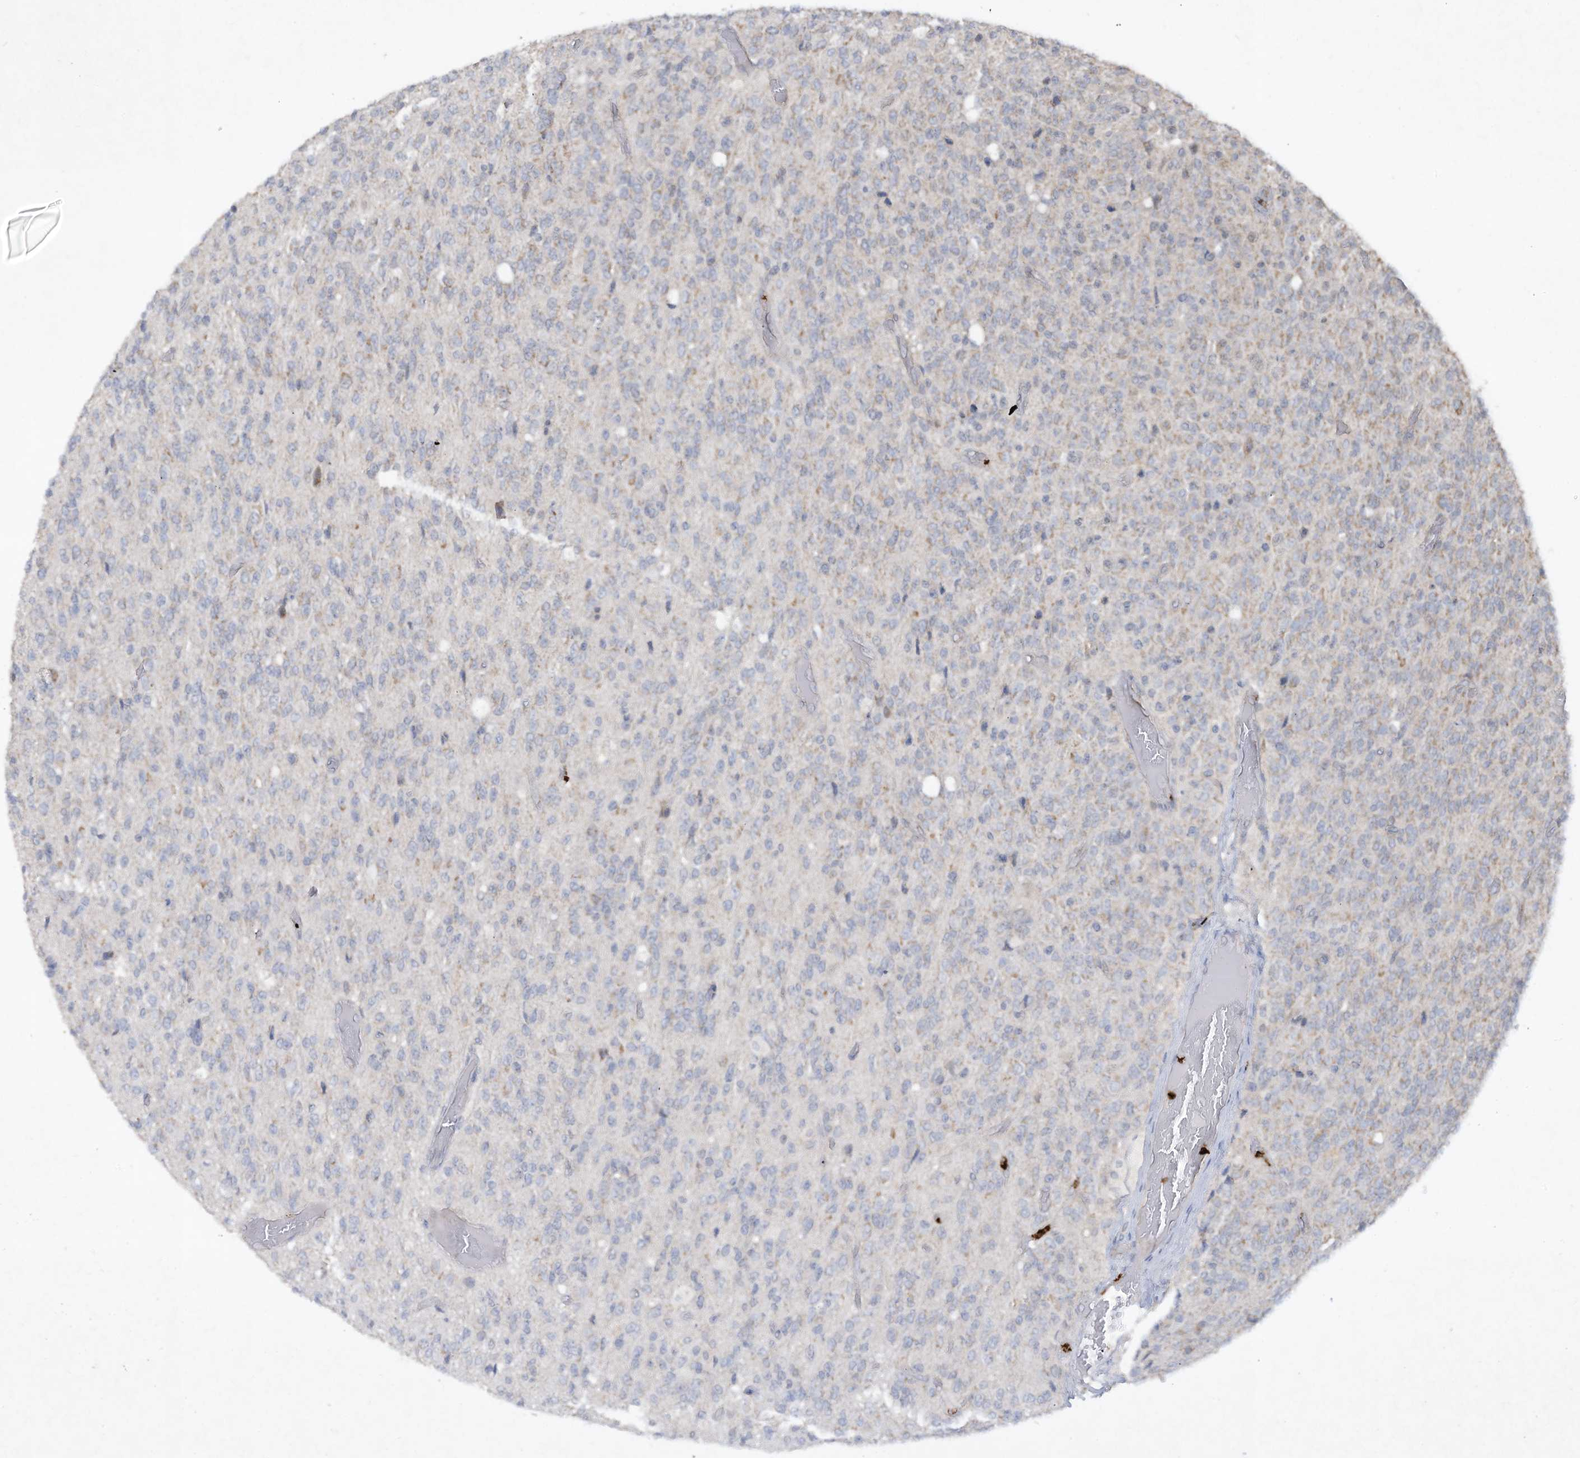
{"staining": {"intensity": "negative", "quantity": "none", "location": "none"}, "tissue": "glioma", "cell_type": "Tumor cells", "image_type": "cancer", "snomed": [{"axis": "morphology", "description": "Glioma, malignant, High grade"}, {"axis": "topography", "description": "pancreas cauda"}], "caption": "Immunohistochemistry (IHC) of malignant glioma (high-grade) reveals no staining in tumor cells.", "gene": "CHRNA4", "patient": {"sex": "male", "age": 60}}